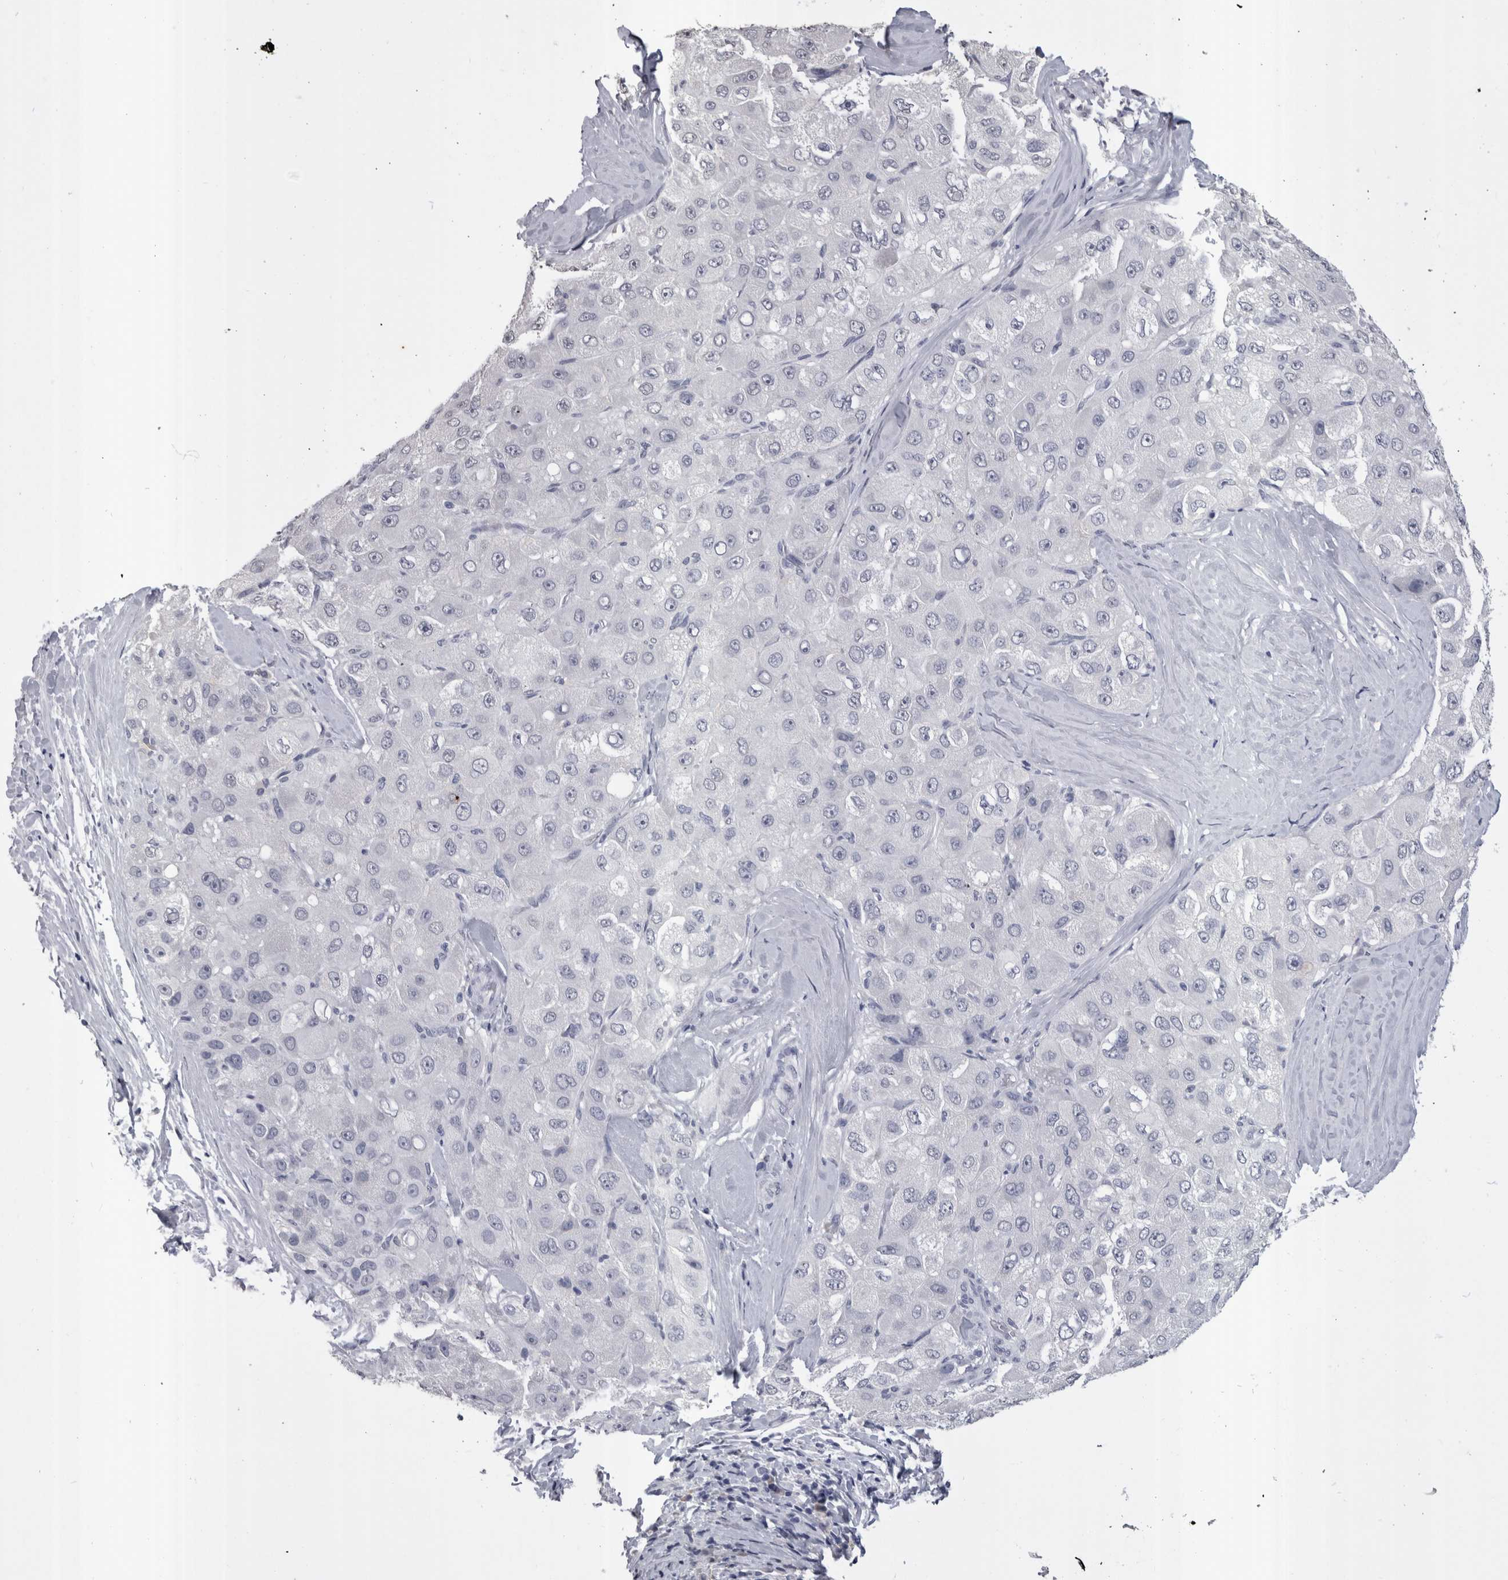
{"staining": {"intensity": "negative", "quantity": "none", "location": "none"}, "tissue": "liver cancer", "cell_type": "Tumor cells", "image_type": "cancer", "snomed": [{"axis": "morphology", "description": "Carcinoma, Hepatocellular, NOS"}, {"axis": "topography", "description": "Liver"}], "caption": "Tumor cells are negative for protein expression in human liver cancer (hepatocellular carcinoma). (Stains: DAB (3,3'-diaminobenzidine) immunohistochemistry (IHC) with hematoxylin counter stain, Microscopy: brightfield microscopy at high magnification).", "gene": "PAX5", "patient": {"sex": "male", "age": 80}}